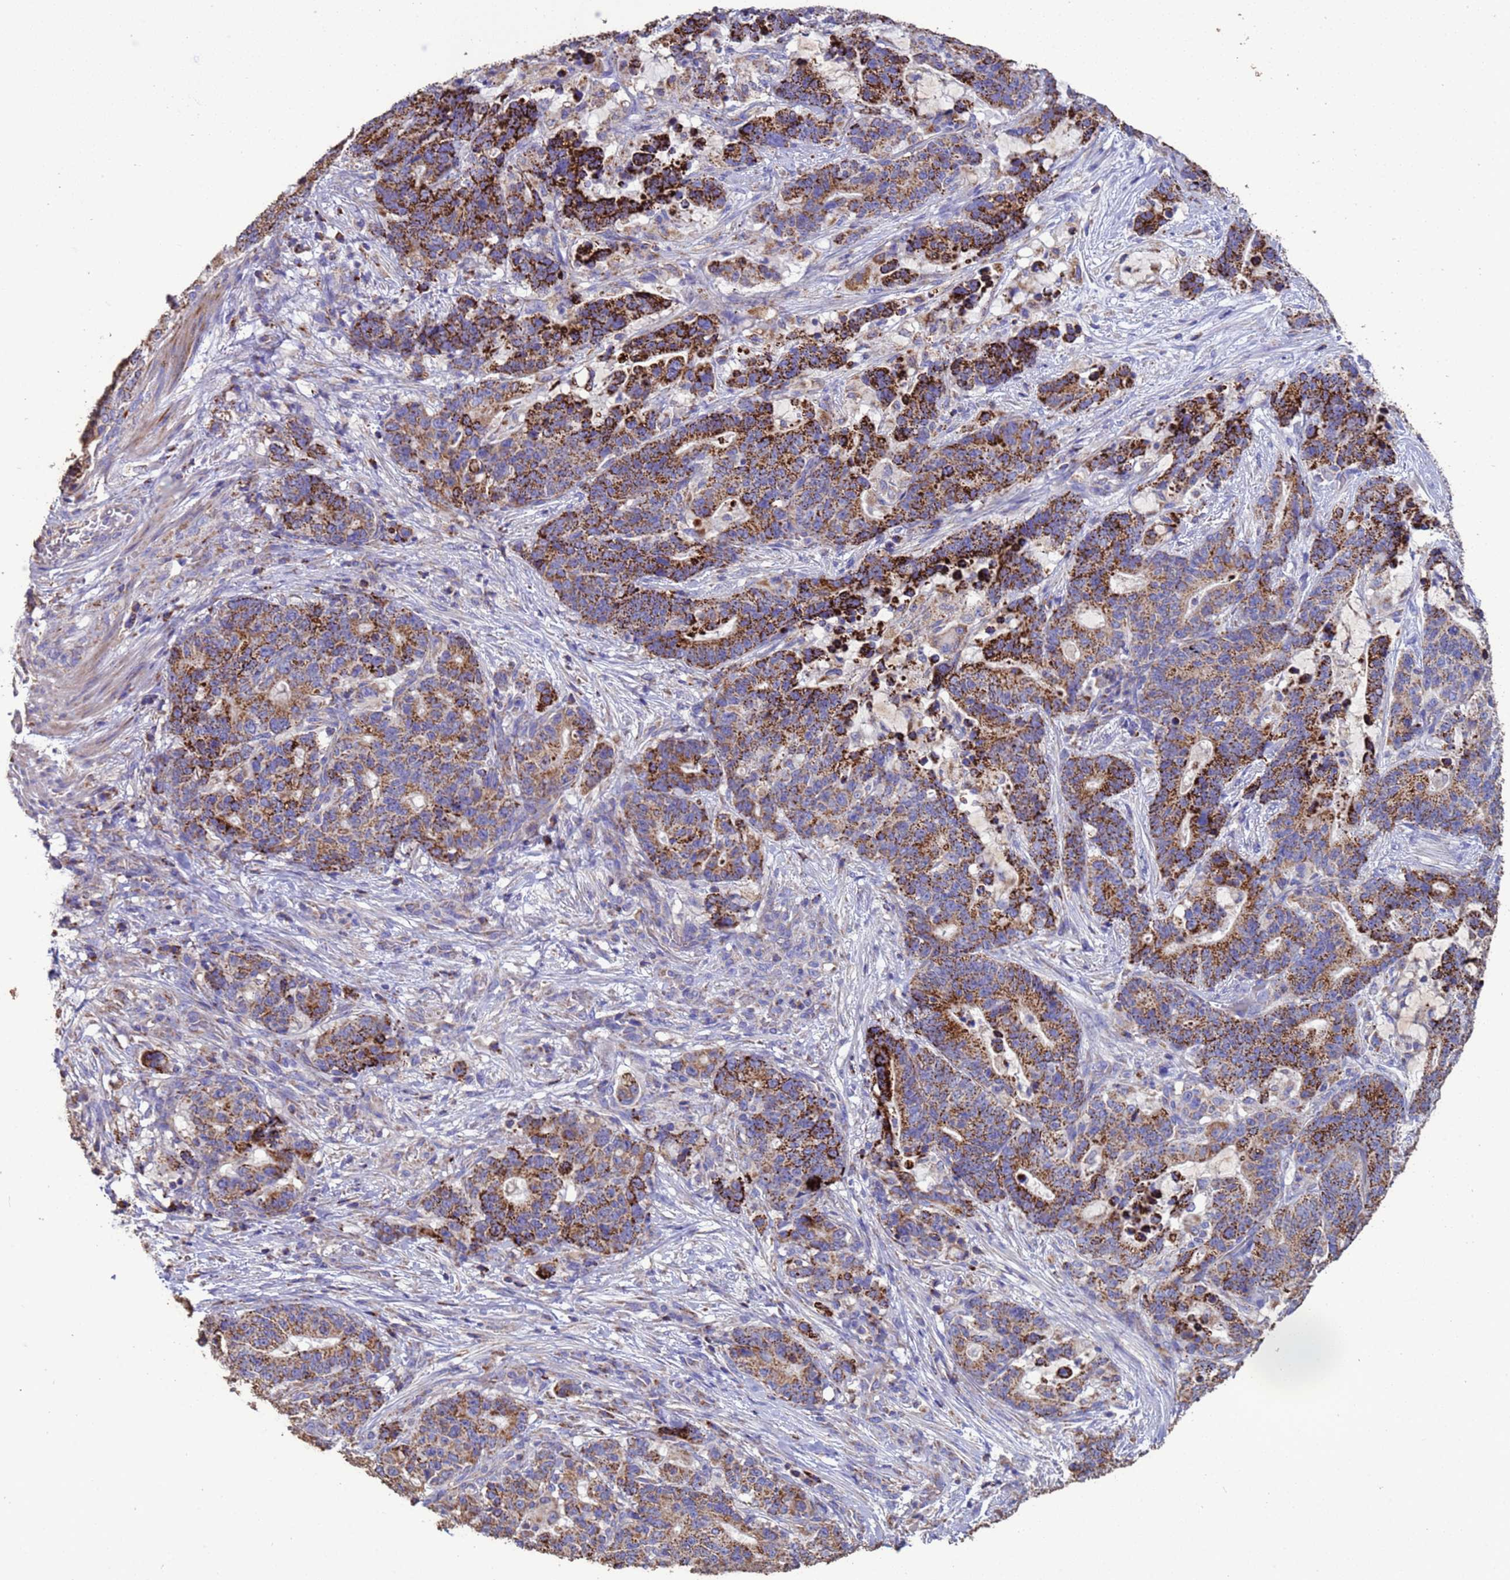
{"staining": {"intensity": "strong", "quantity": ">75%", "location": "cytoplasmic/membranous"}, "tissue": "stomach cancer", "cell_type": "Tumor cells", "image_type": "cancer", "snomed": [{"axis": "morphology", "description": "Normal tissue, NOS"}, {"axis": "morphology", "description": "Adenocarcinoma, NOS"}, {"axis": "topography", "description": "Stomach"}], "caption": "Stomach adenocarcinoma stained with DAB (3,3'-diaminobenzidine) immunohistochemistry reveals high levels of strong cytoplasmic/membranous expression in approximately >75% of tumor cells.", "gene": "ZNFX1", "patient": {"sex": "female", "age": 64}}